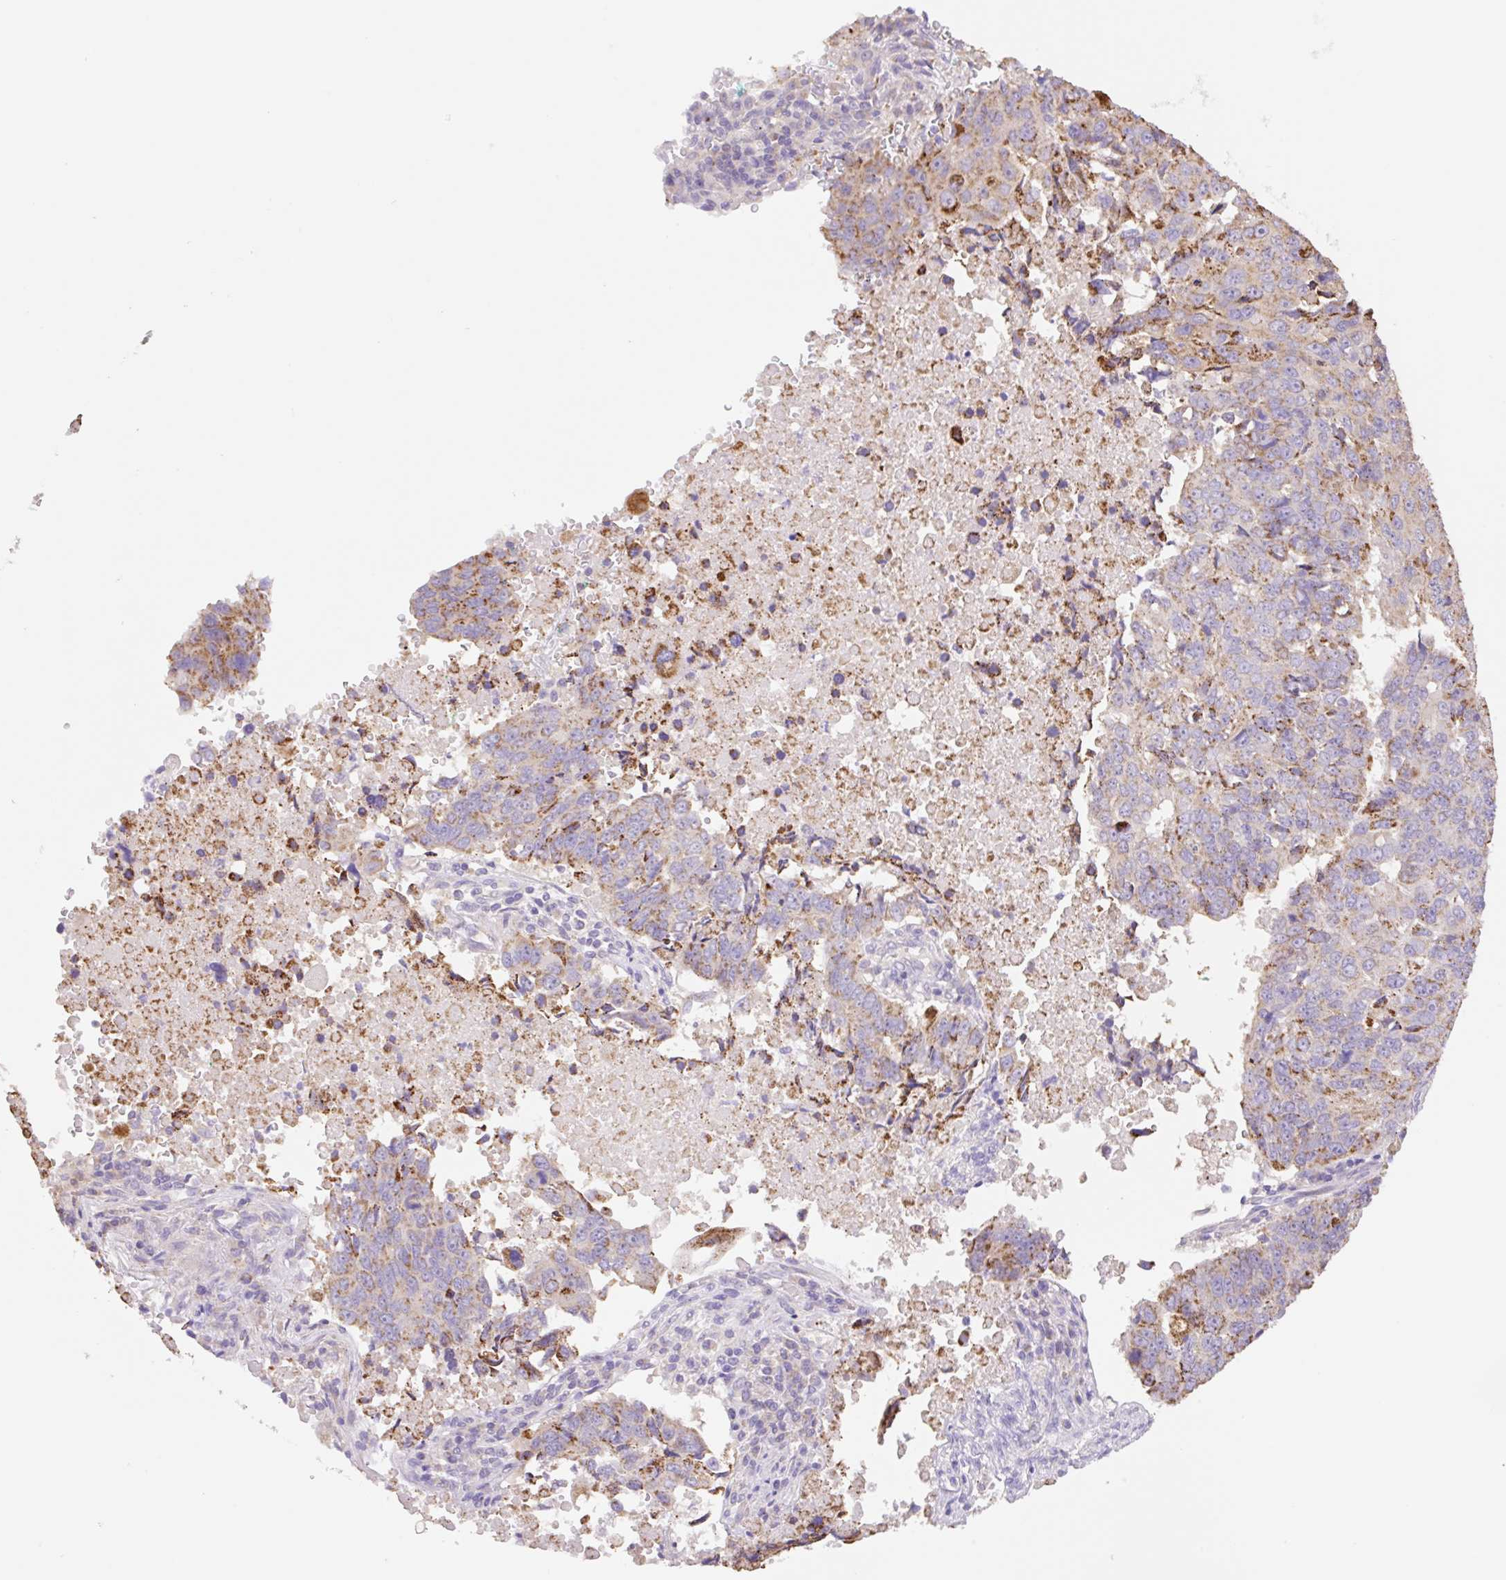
{"staining": {"intensity": "moderate", "quantity": "25%-75%", "location": "cytoplasmic/membranous"}, "tissue": "lung cancer", "cell_type": "Tumor cells", "image_type": "cancer", "snomed": [{"axis": "morphology", "description": "Squamous cell carcinoma, NOS"}, {"axis": "topography", "description": "Lung"}], "caption": "Lung squamous cell carcinoma stained with a brown dye displays moderate cytoplasmic/membranous positive positivity in approximately 25%-75% of tumor cells.", "gene": "COPZ2", "patient": {"sex": "female", "age": 66}}